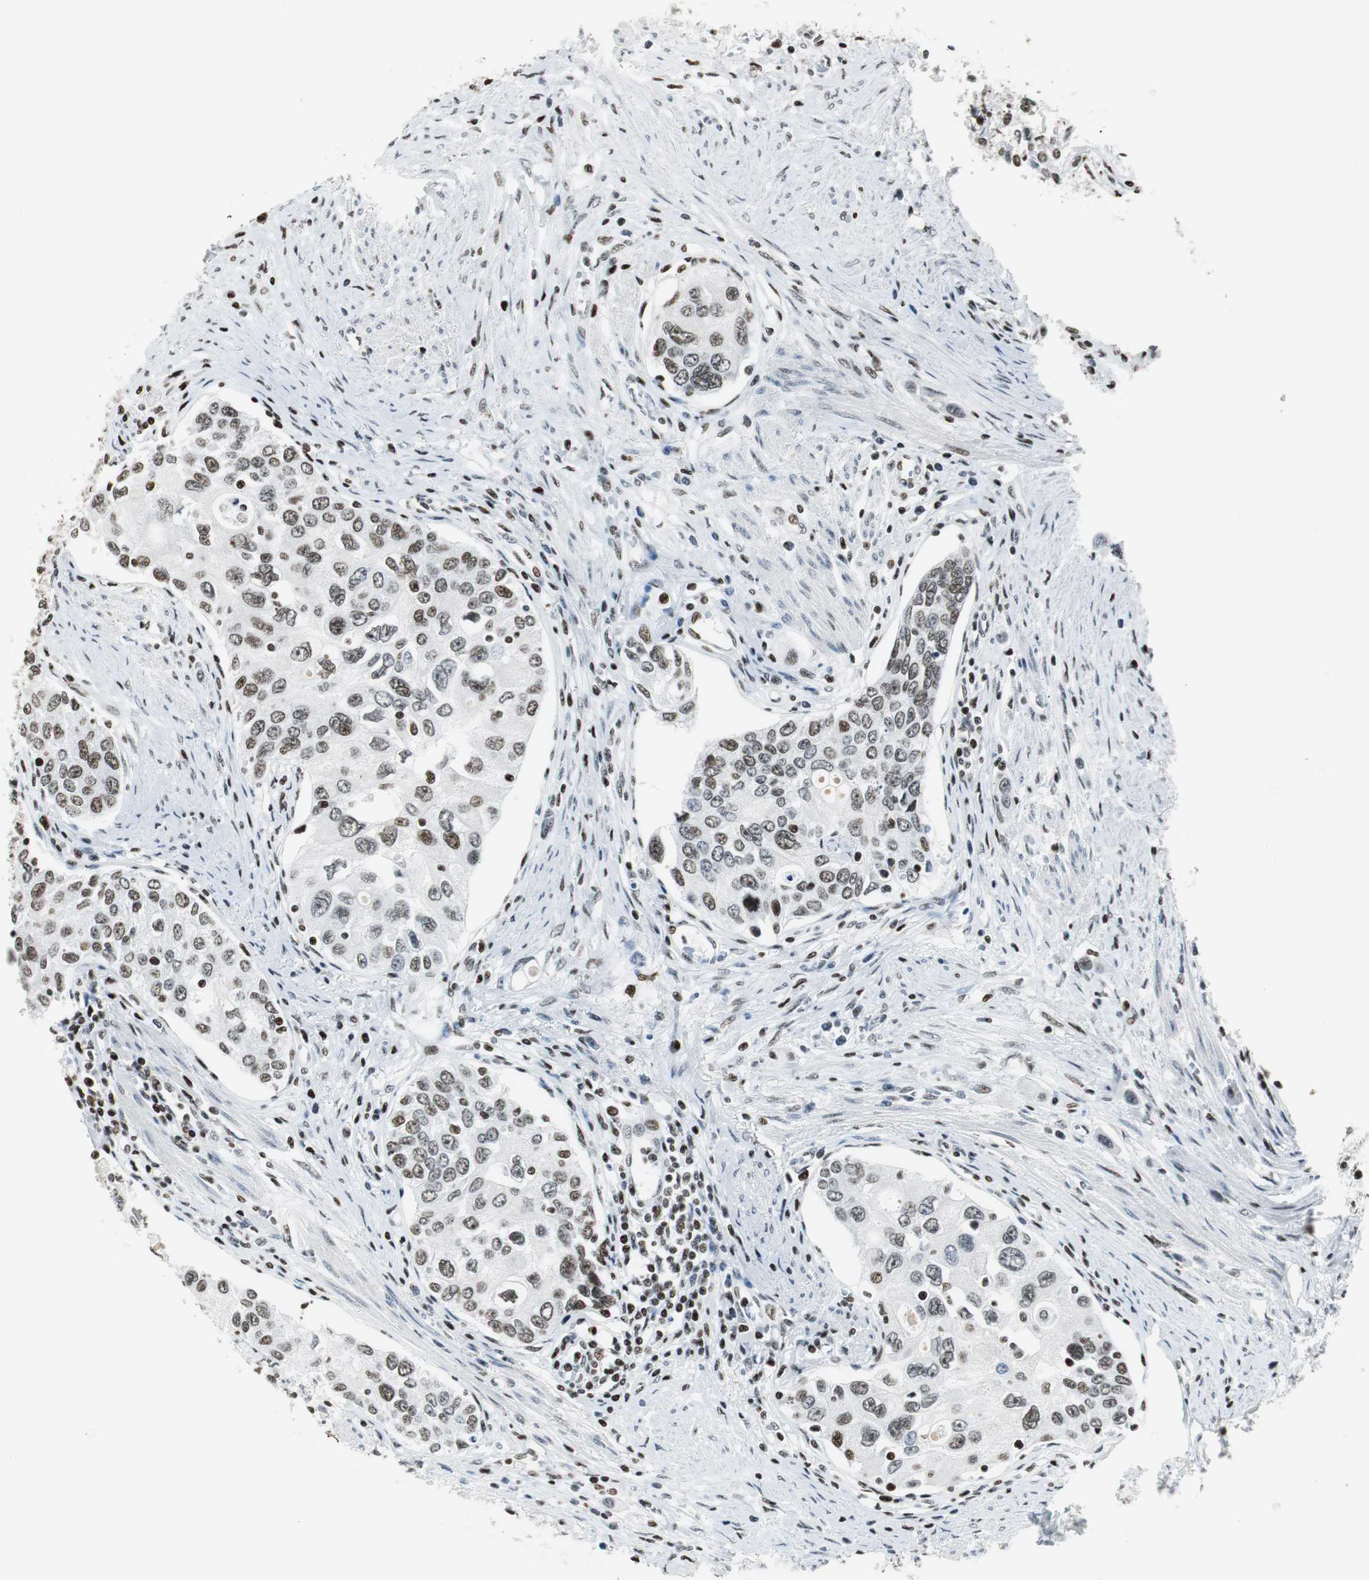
{"staining": {"intensity": "moderate", "quantity": "25%-75%", "location": "nuclear"}, "tissue": "urothelial cancer", "cell_type": "Tumor cells", "image_type": "cancer", "snomed": [{"axis": "morphology", "description": "Urothelial carcinoma, High grade"}, {"axis": "topography", "description": "Urinary bladder"}], "caption": "Moderate nuclear staining for a protein is present in about 25%-75% of tumor cells of urothelial carcinoma (high-grade) using immunohistochemistry.", "gene": "RBBP4", "patient": {"sex": "female", "age": 56}}